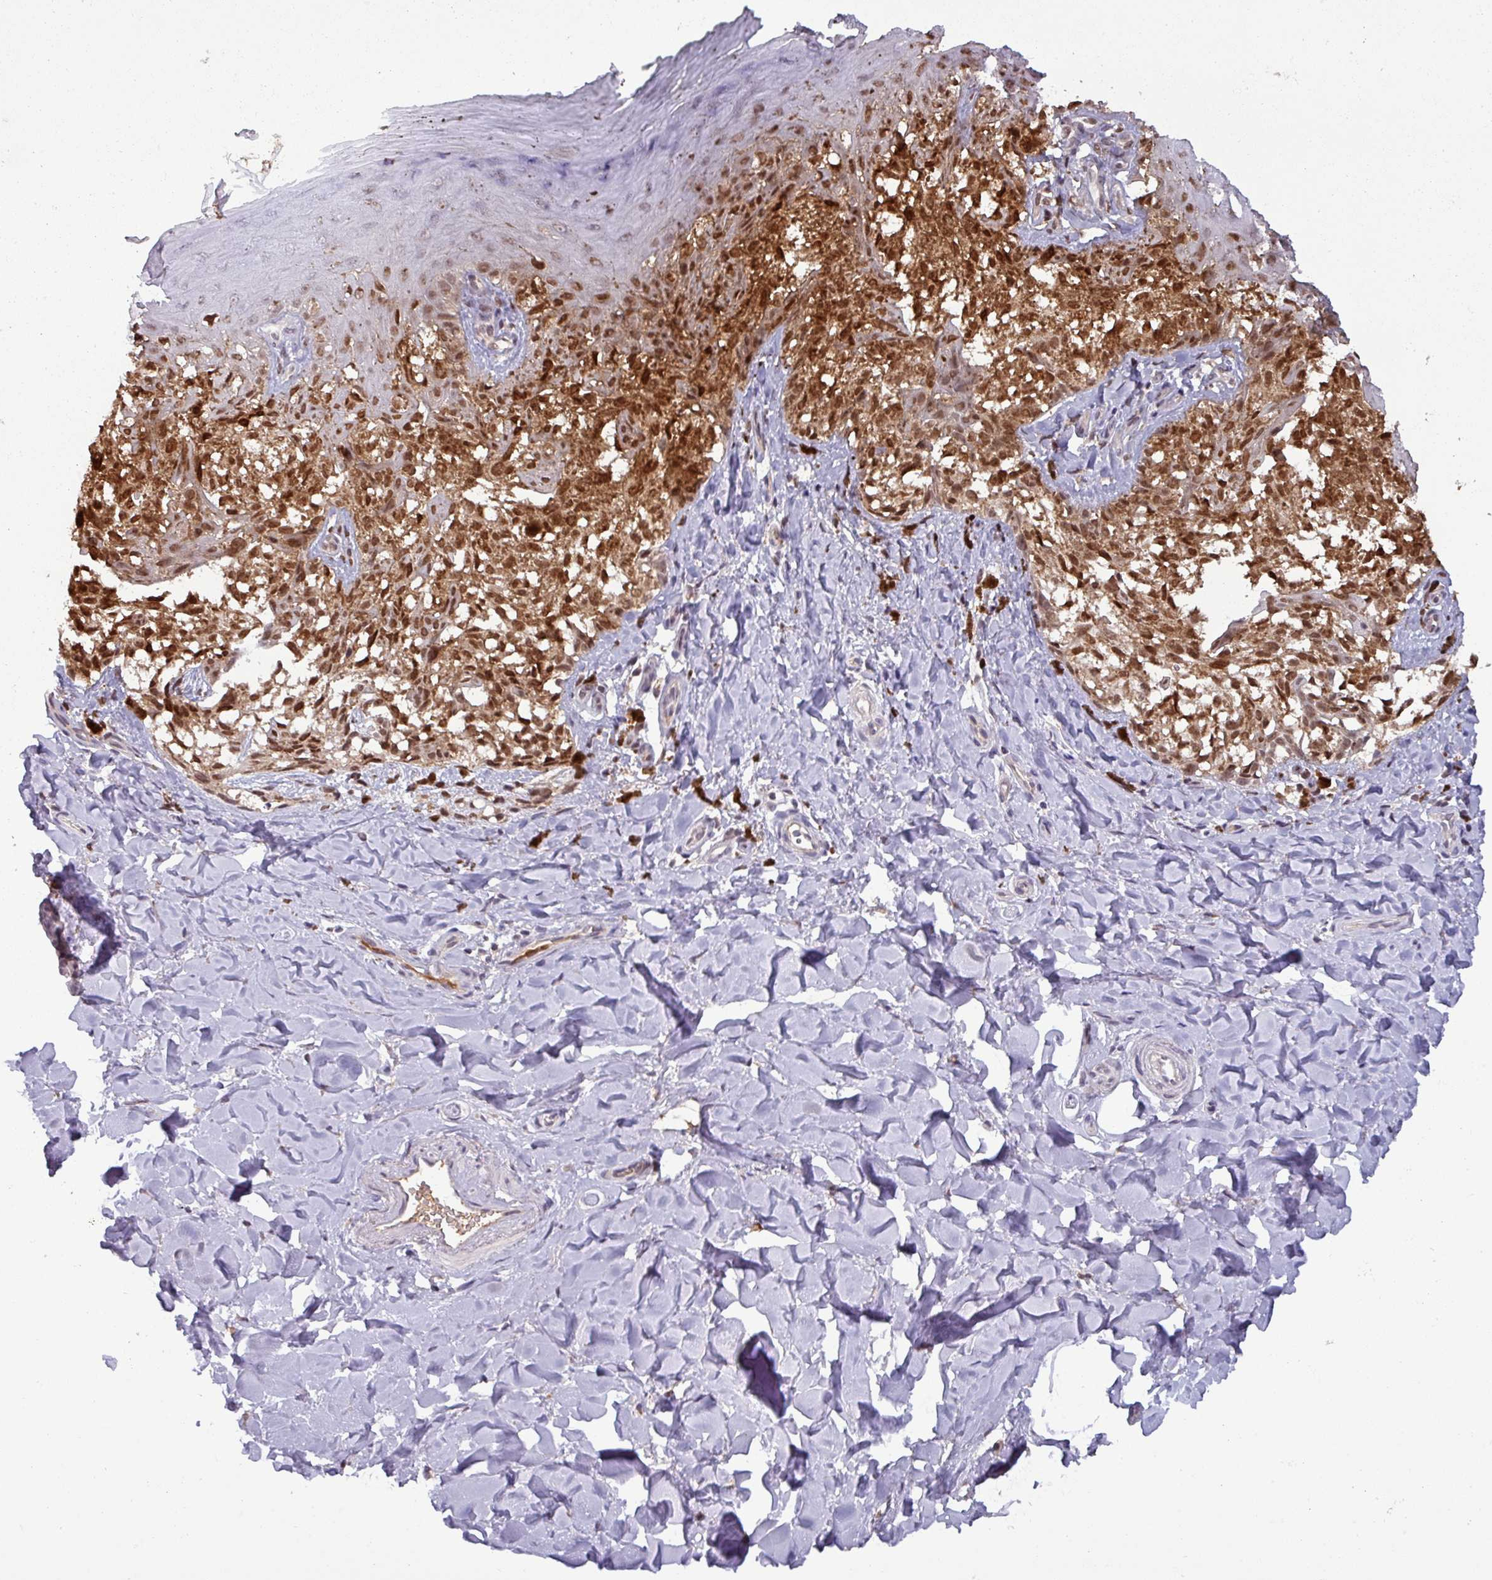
{"staining": {"intensity": "moderate", "quantity": ">75%", "location": "cytoplasmic/membranous,nuclear"}, "tissue": "melanoma", "cell_type": "Tumor cells", "image_type": "cancer", "snomed": [{"axis": "morphology", "description": "Malignant melanoma, NOS"}, {"axis": "topography", "description": "Skin"}], "caption": "DAB (3,3'-diaminobenzidine) immunohistochemical staining of malignant melanoma exhibits moderate cytoplasmic/membranous and nuclear protein expression in about >75% of tumor cells. Using DAB (3,3'-diaminobenzidine) (brown) and hematoxylin (blue) stains, captured at high magnification using brightfield microscopy.", "gene": "NOB1", "patient": {"sex": "female", "age": 65}}